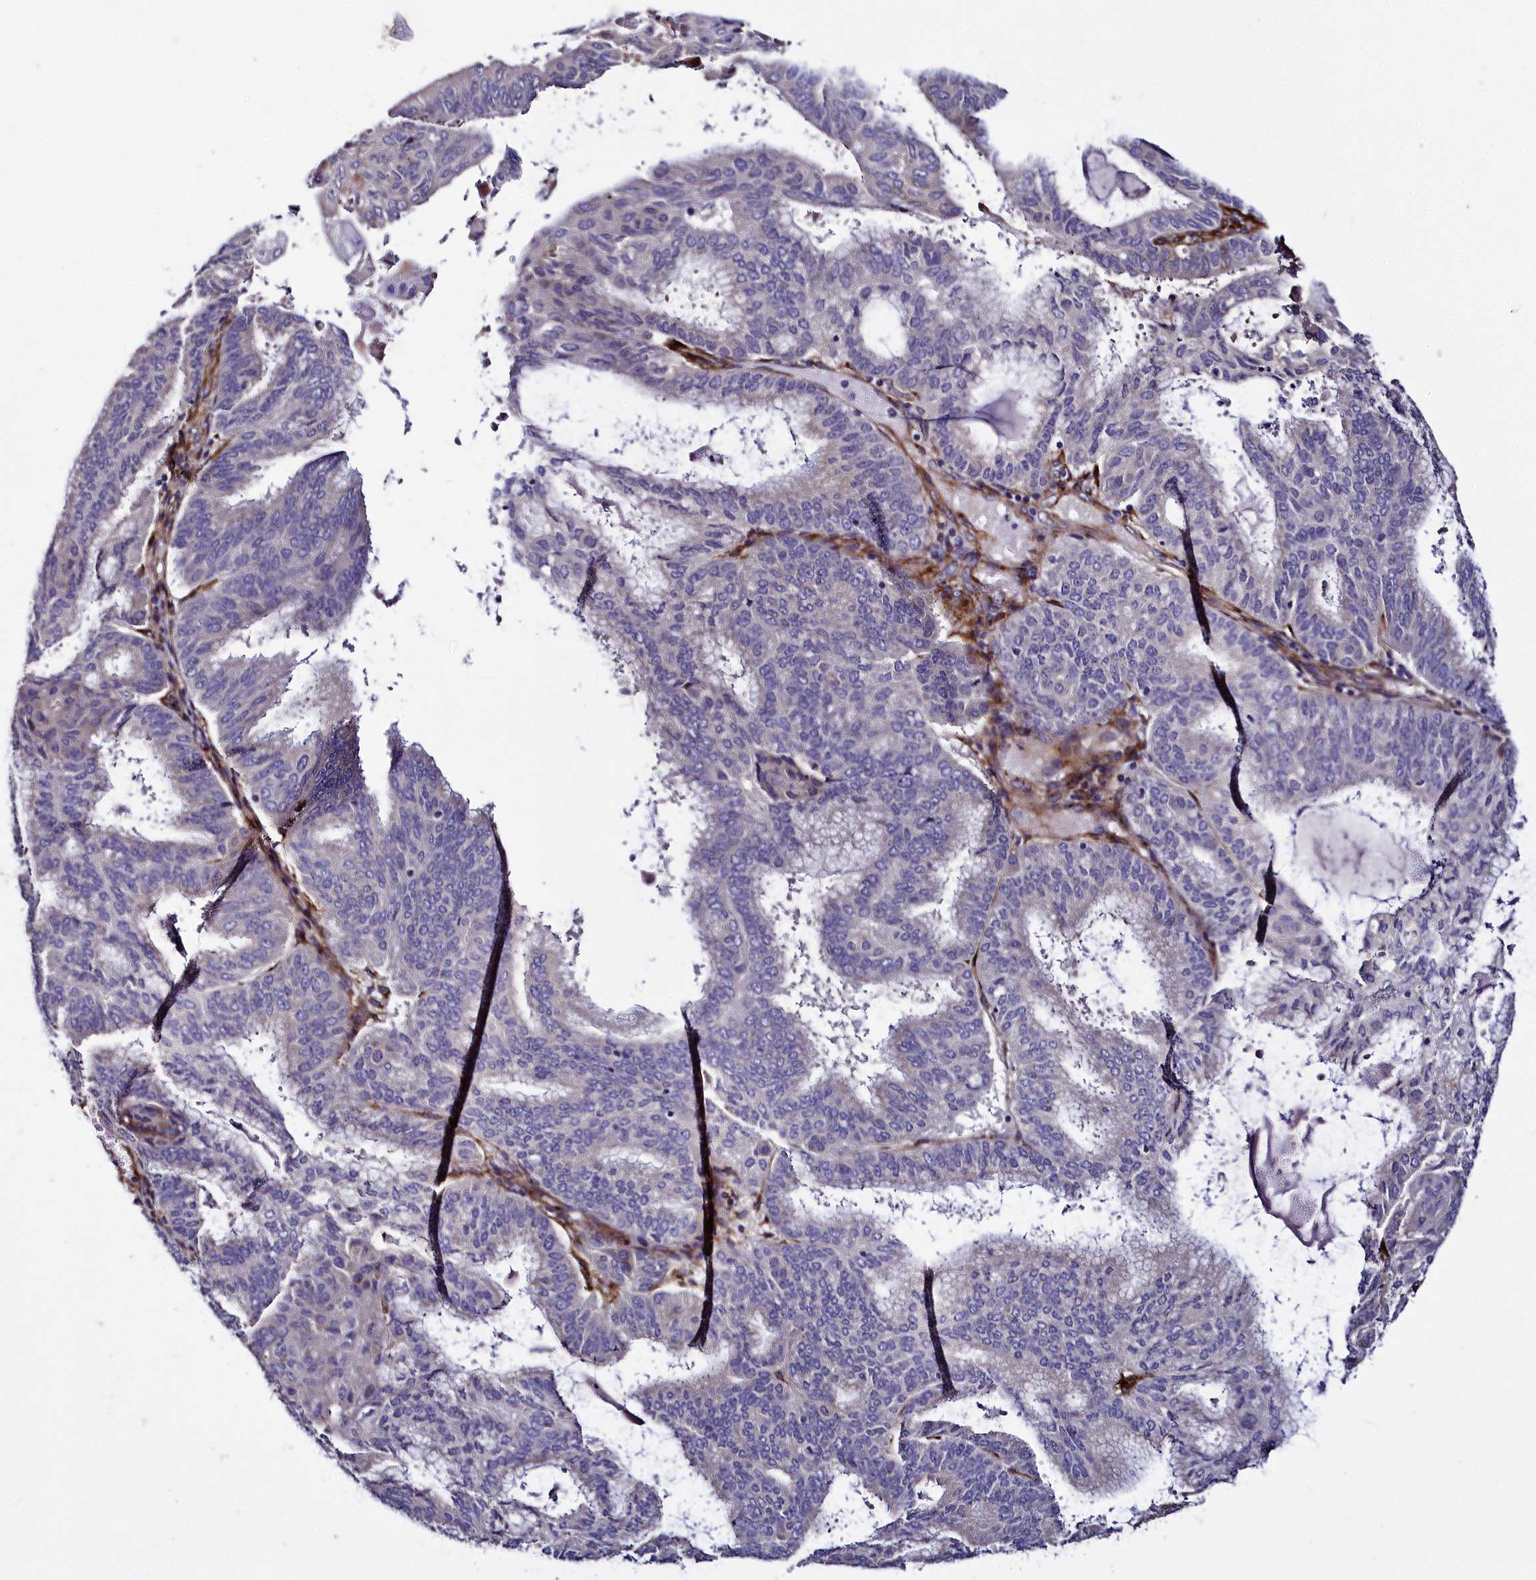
{"staining": {"intensity": "negative", "quantity": "none", "location": "none"}, "tissue": "endometrial cancer", "cell_type": "Tumor cells", "image_type": "cancer", "snomed": [{"axis": "morphology", "description": "Adenocarcinoma, NOS"}, {"axis": "topography", "description": "Endometrium"}], "caption": "Micrograph shows no protein expression in tumor cells of endometrial adenocarcinoma tissue.", "gene": "MRC2", "patient": {"sex": "female", "age": 49}}